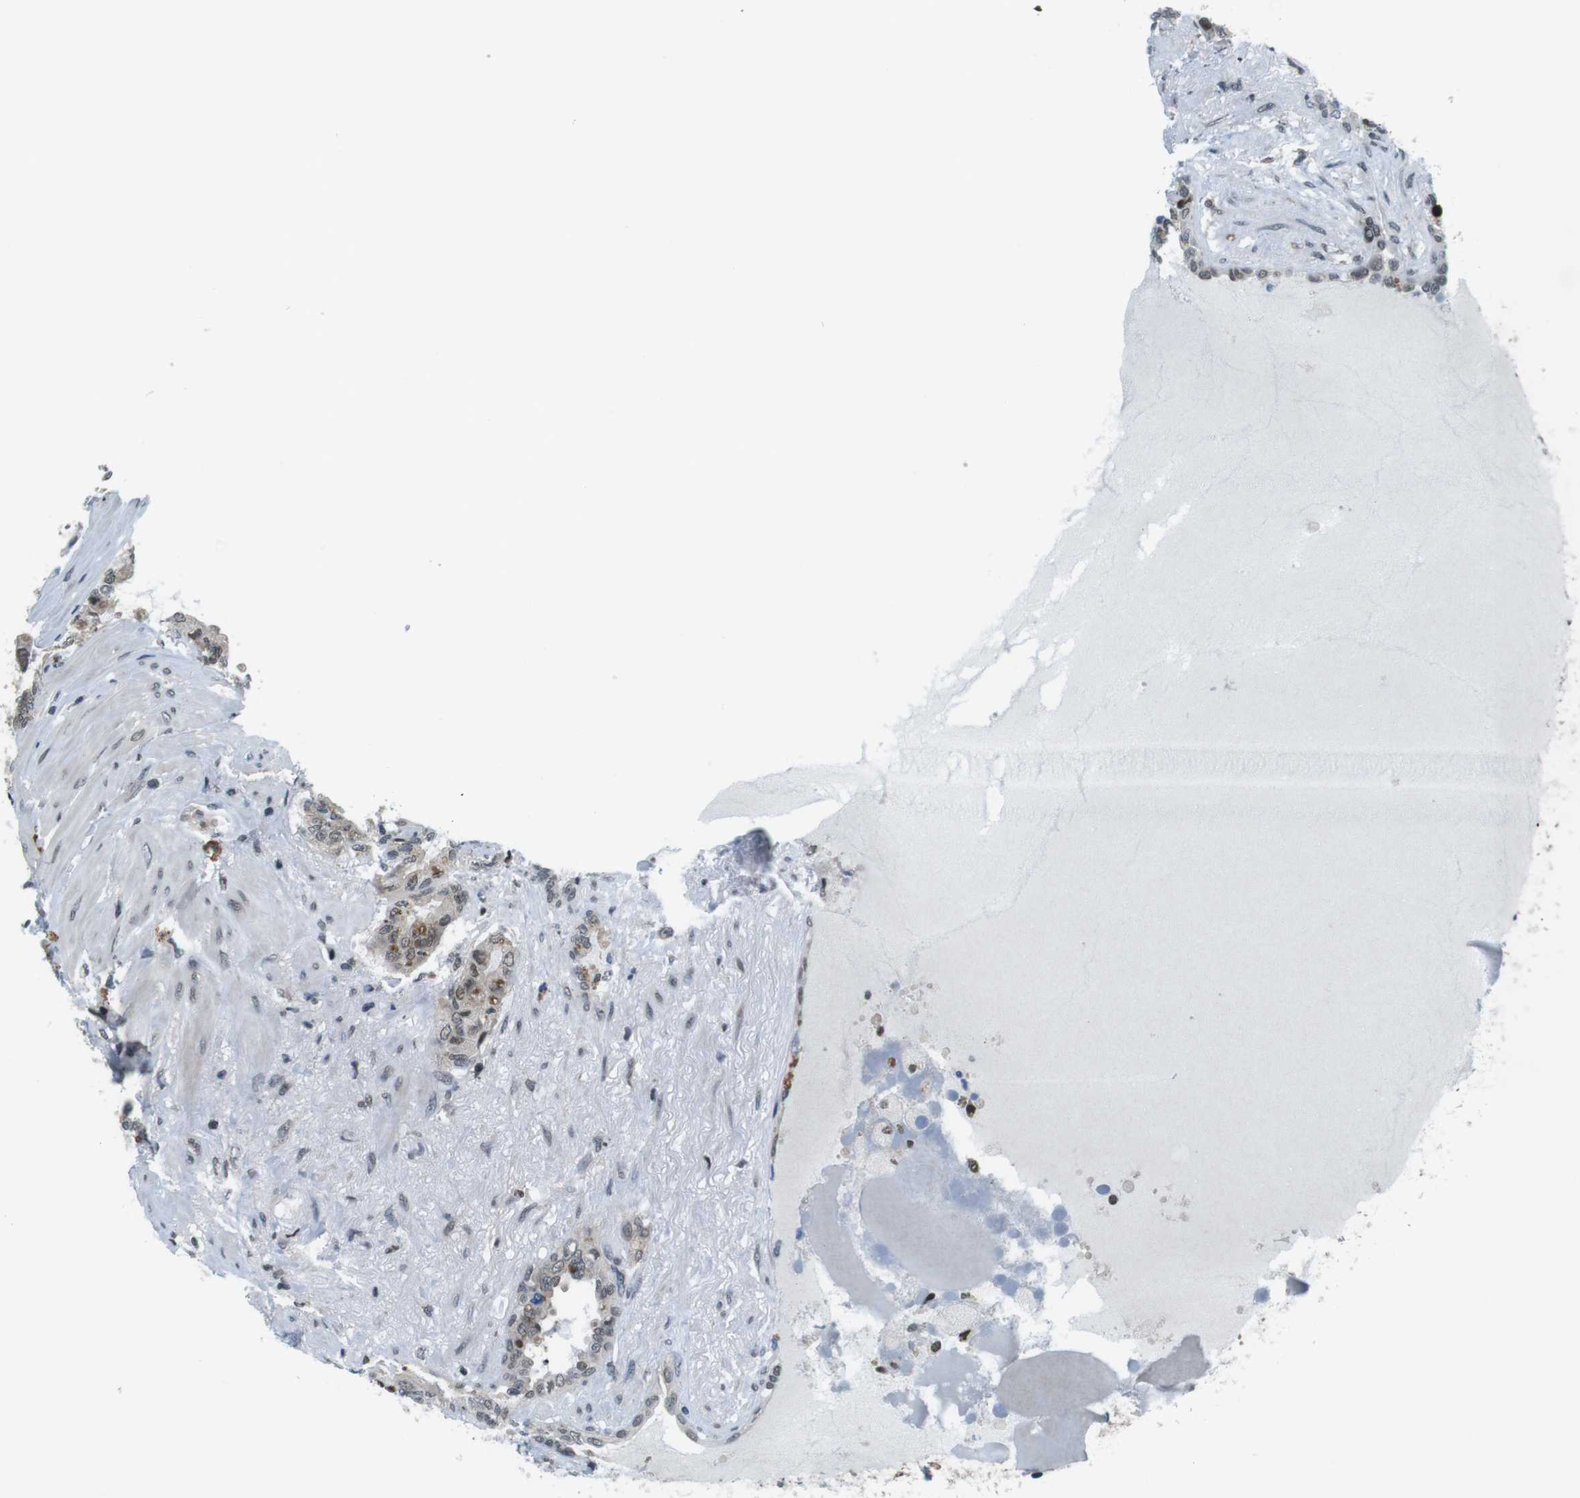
{"staining": {"intensity": "moderate", "quantity": "25%-75%", "location": "cytoplasmic/membranous"}, "tissue": "seminal vesicle", "cell_type": "Glandular cells", "image_type": "normal", "snomed": [{"axis": "morphology", "description": "Normal tissue, NOS"}, {"axis": "topography", "description": "Seminal veicle"}], "caption": "The histopathology image demonstrates staining of benign seminal vesicle, revealing moderate cytoplasmic/membranous protein positivity (brown color) within glandular cells. (IHC, brightfield microscopy, high magnification).", "gene": "NEK4", "patient": {"sex": "male", "age": 61}}